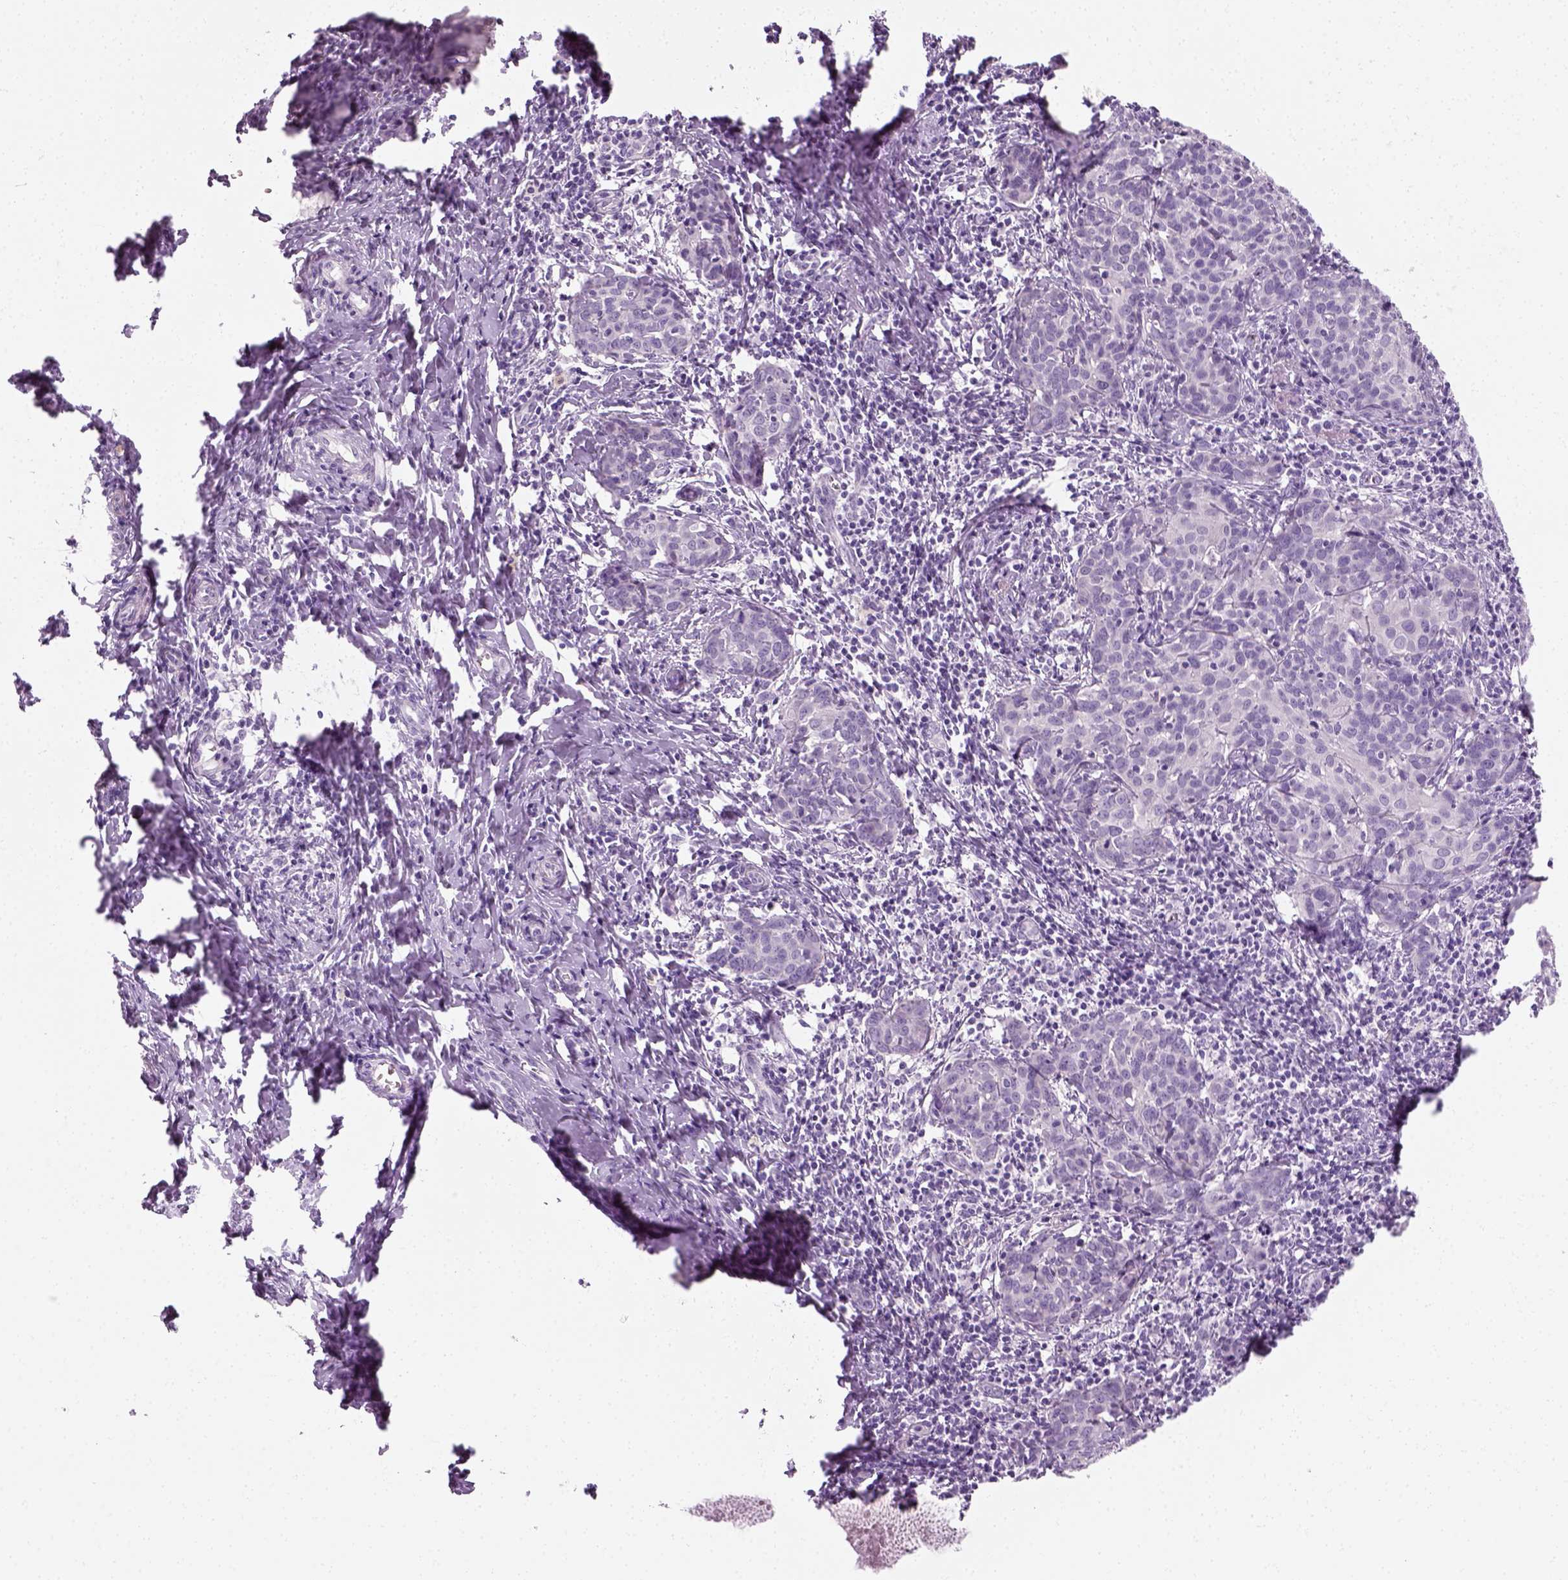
{"staining": {"intensity": "negative", "quantity": "none", "location": "none"}, "tissue": "cervical cancer", "cell_type": "Tumor cells", "image_type": "cancer", "snomed": [{"axis": "morphology", "description": "Squamous cell carcinoma, NOS"}, {"axis": "topography", "description": "Cervix"}], "caption": "Cervical cancer (squamous cell carcinoma) was stained to show a protein in brown. There is no significant positivity in tumor cells. The staining was performed using DAB to visualize the protein expression in brown, while the nuclei were stained in blue with hematoxylin (Magnification: 20x).", "gene": "SPATA31E1", "patient": {"sex": "female", "age": 62}}